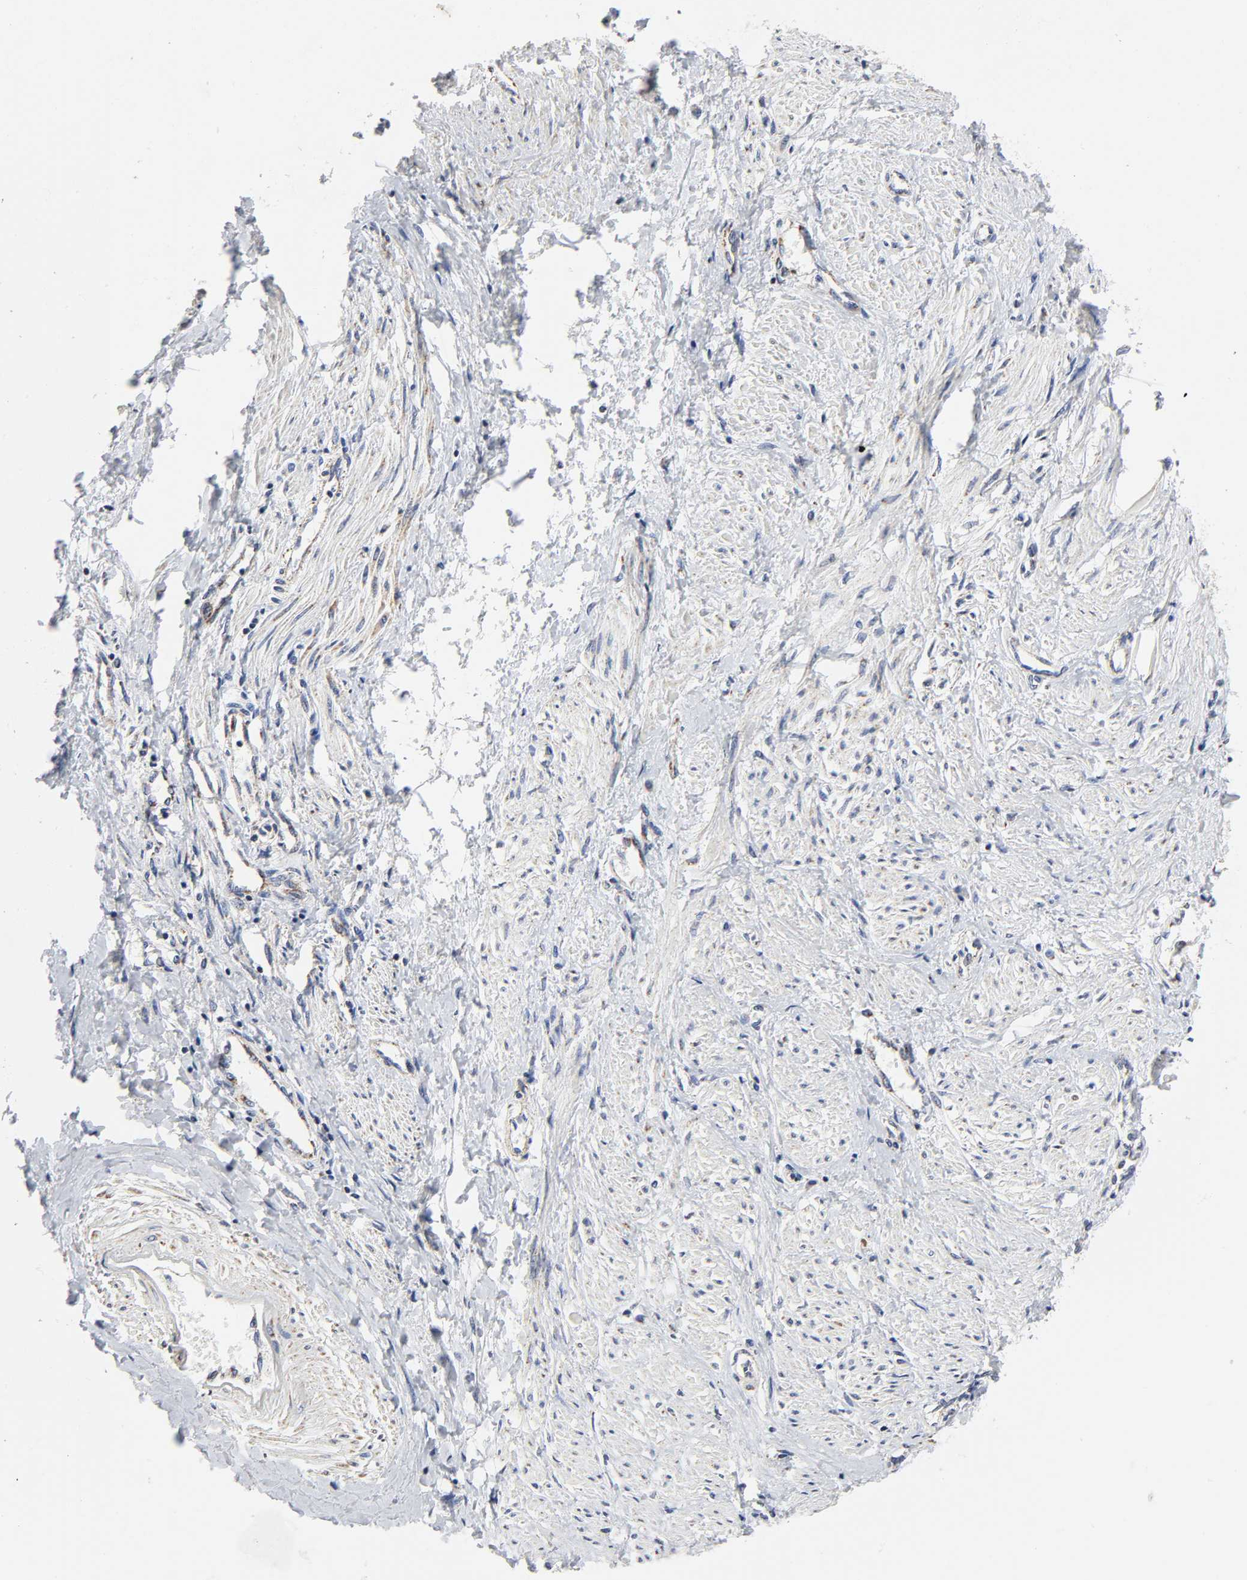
{"staining": {"intensity": "weak", "quantity": "<25%", "location": "cytoplasmic/membranous"}, "tissue": "smooth muscle", "cell_type": "Smooth muscle cells", "image_type": "normal", "snomed": [{"axis": "morphology", "description": "Normal tissue, NOS"}, {"axis": "topography", "description": "Smooth muscle"}, {"axis": "topography", "description": "Uterus"}], "caption": "A high-resolution micrograph shows immunohistochemistry (IHC) staining of benign smooth muscle, which displays no significant positivity in smooth muscle cells.", "gene": "AOPEP", "patient": {"sex": "female", "age": 39}}